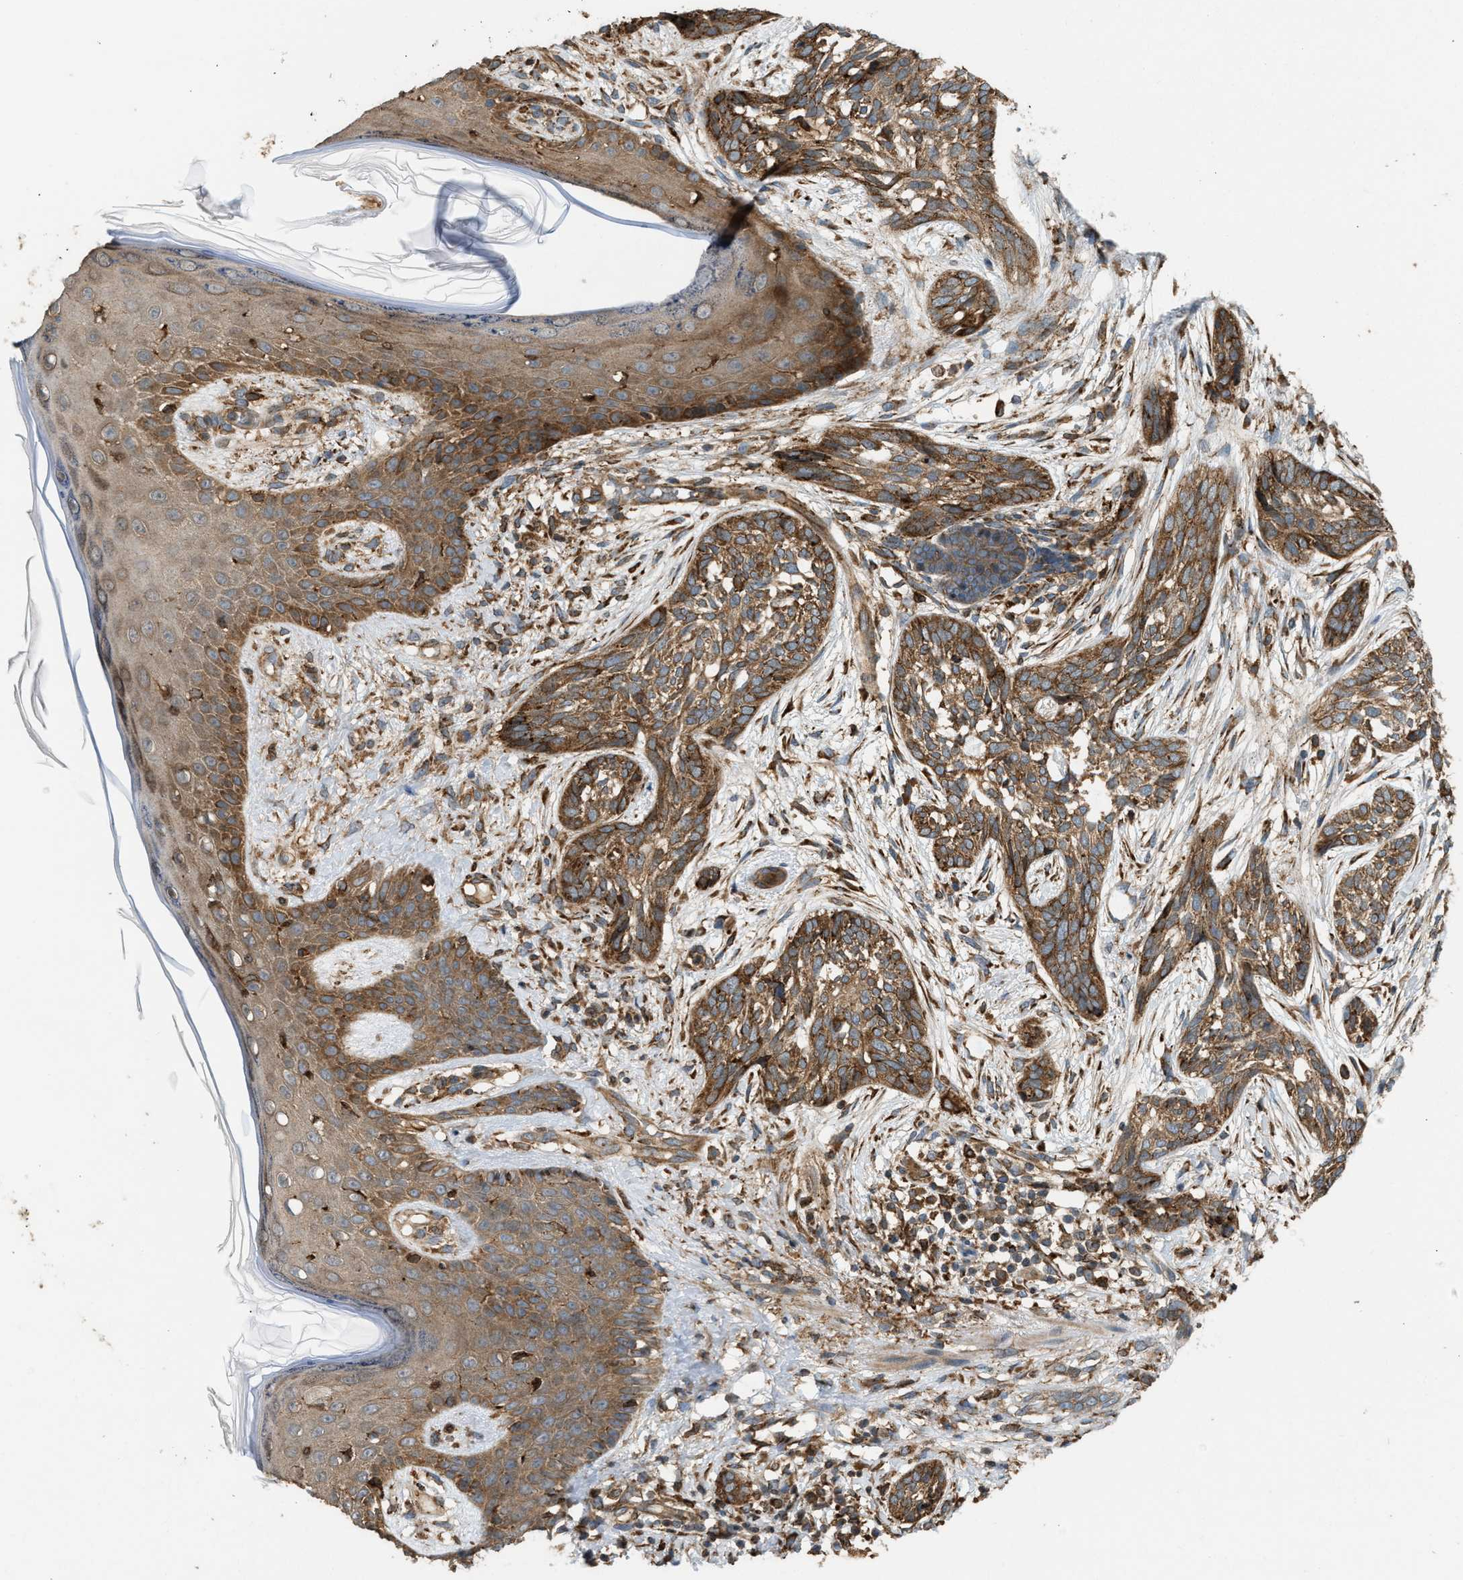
{"staining": {"intensity": "moderate", "quantity": ">75%", "location": "cytoplasmic/membranous"}, "tissue": "skin cancer", "cell_type": "Tumor cells", "image_type": "cancer", "snomed": [{"axis": "morphology", "description": "Basal cell carcinoma"}, {"axis": "topography", "description": "Skin"}], "caption": "Skin cancer was stained to show a protein in brown. There is medium levels of moderate cytoplasmic/membranous positivity in approximately >75% of tumor cells. Immunohistochemistry (ihc) stains the protein in brown and the nuclei are stained blue.", "gene": "BAIAP2L1", "patient": {"sex": "female", "age": 88}}